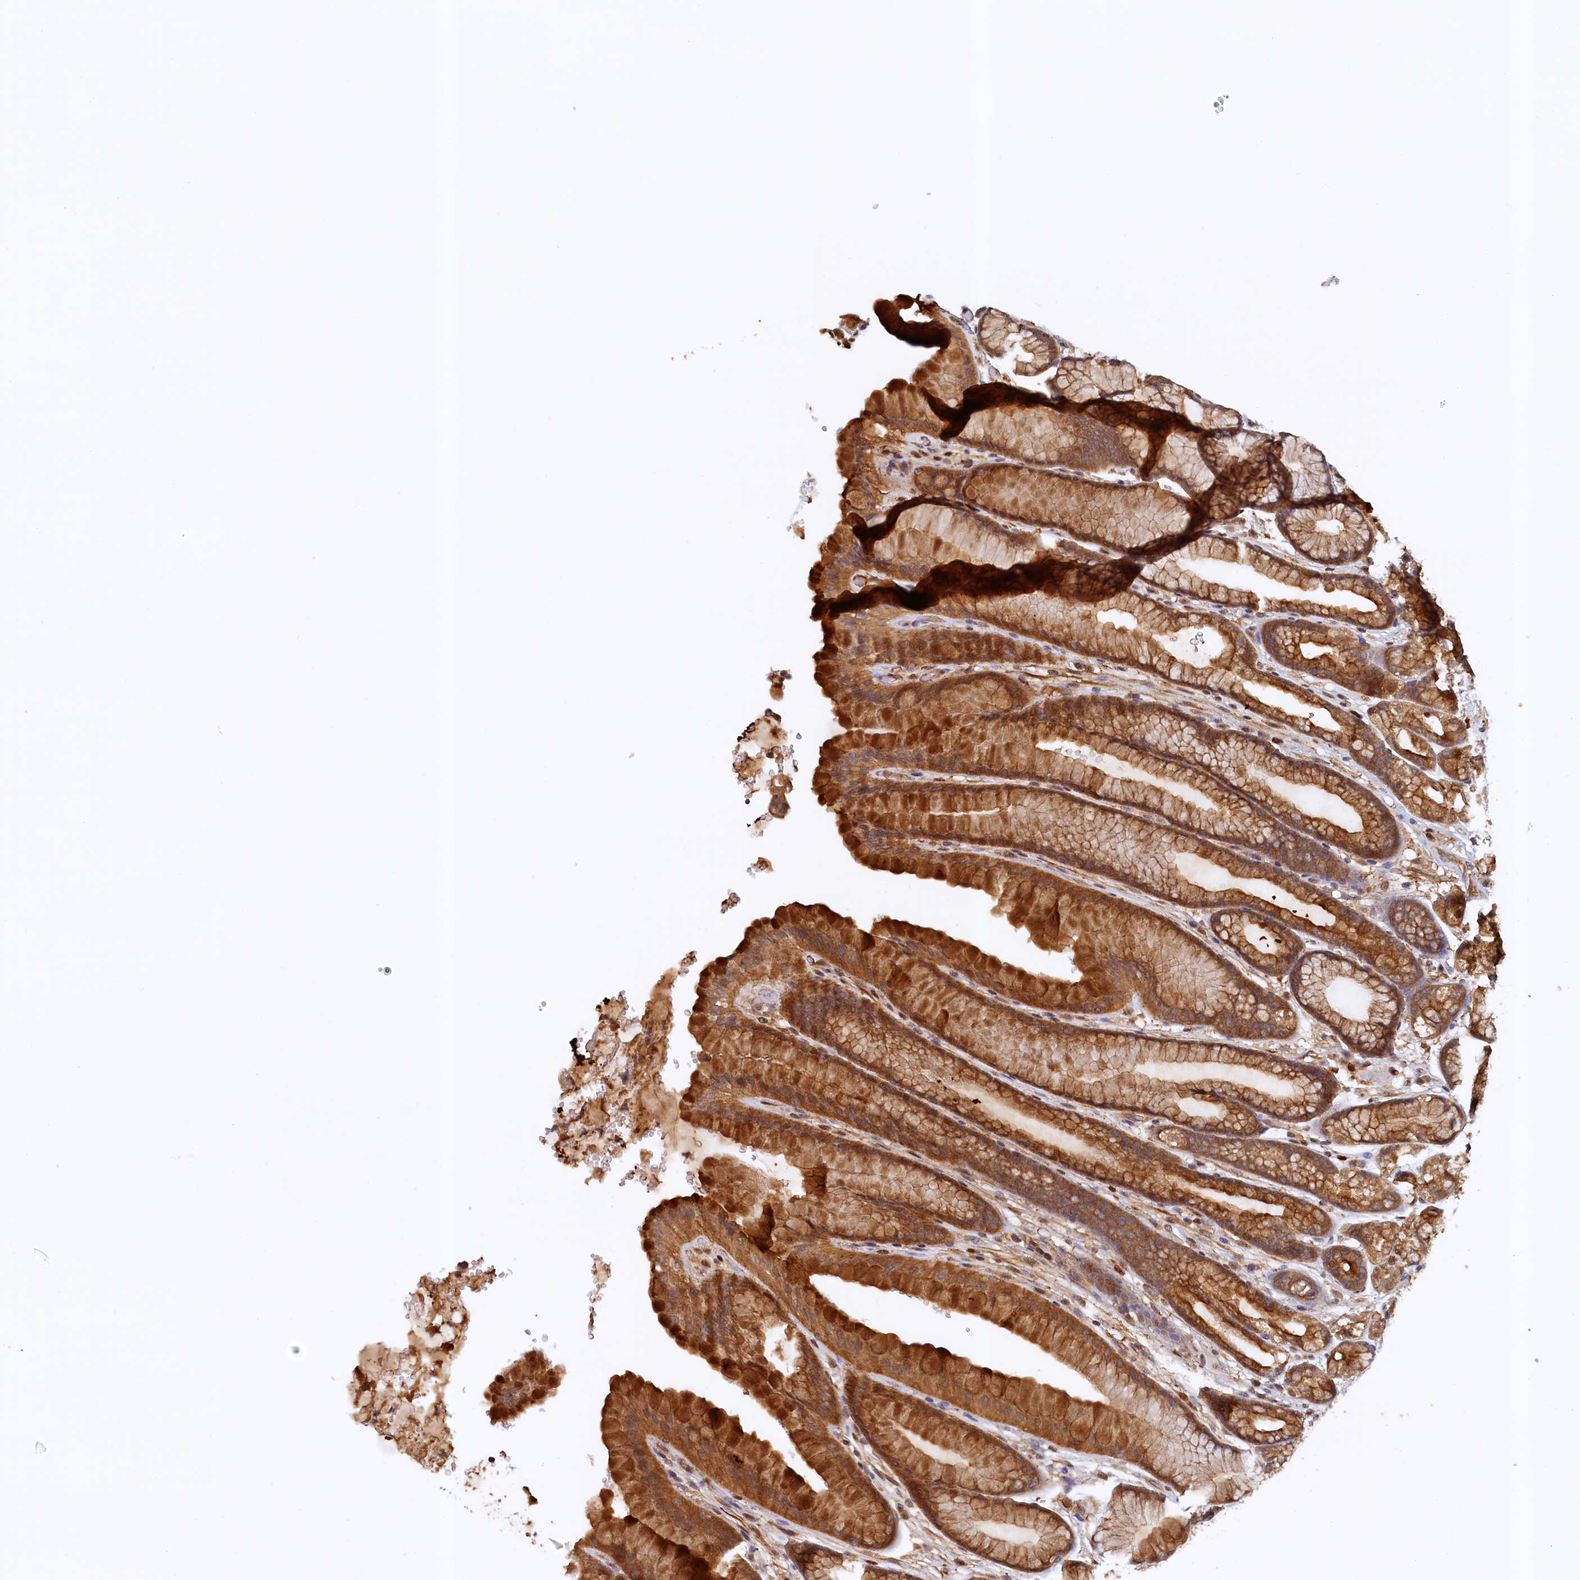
{"staining": {"intensity": "strong", "quantity": ">75%", "location": "cytoplasmic/membranous,nuclear"}, "tissue": "stomach", "cell_type": "Glandular cells", "image_type": "normal", "snomed": [{"axis": "morphology", "description": "Normal tissue, NOS"}, {"axis": "morphology", "description": "Adenocarcinoma, NOS"}, {"axis": "topography", "description": "Stomach"}], "caption": "Immunohistochemistry staining of benign stomach, which reveals high levels of strong cytoplasmic/membranous,nuclear staining in approximately >75% of glandular cells indicating strong cytoplasmic/membranous,nuclear protein expression. The staining was performed using DAB (3,3'-diaminobenzidine) (brown) for protein detection and nuclei were counterstained in hematoxylin (blue).", "gene": "UBL7", "patient": {"sex": "male", "age": 57}}